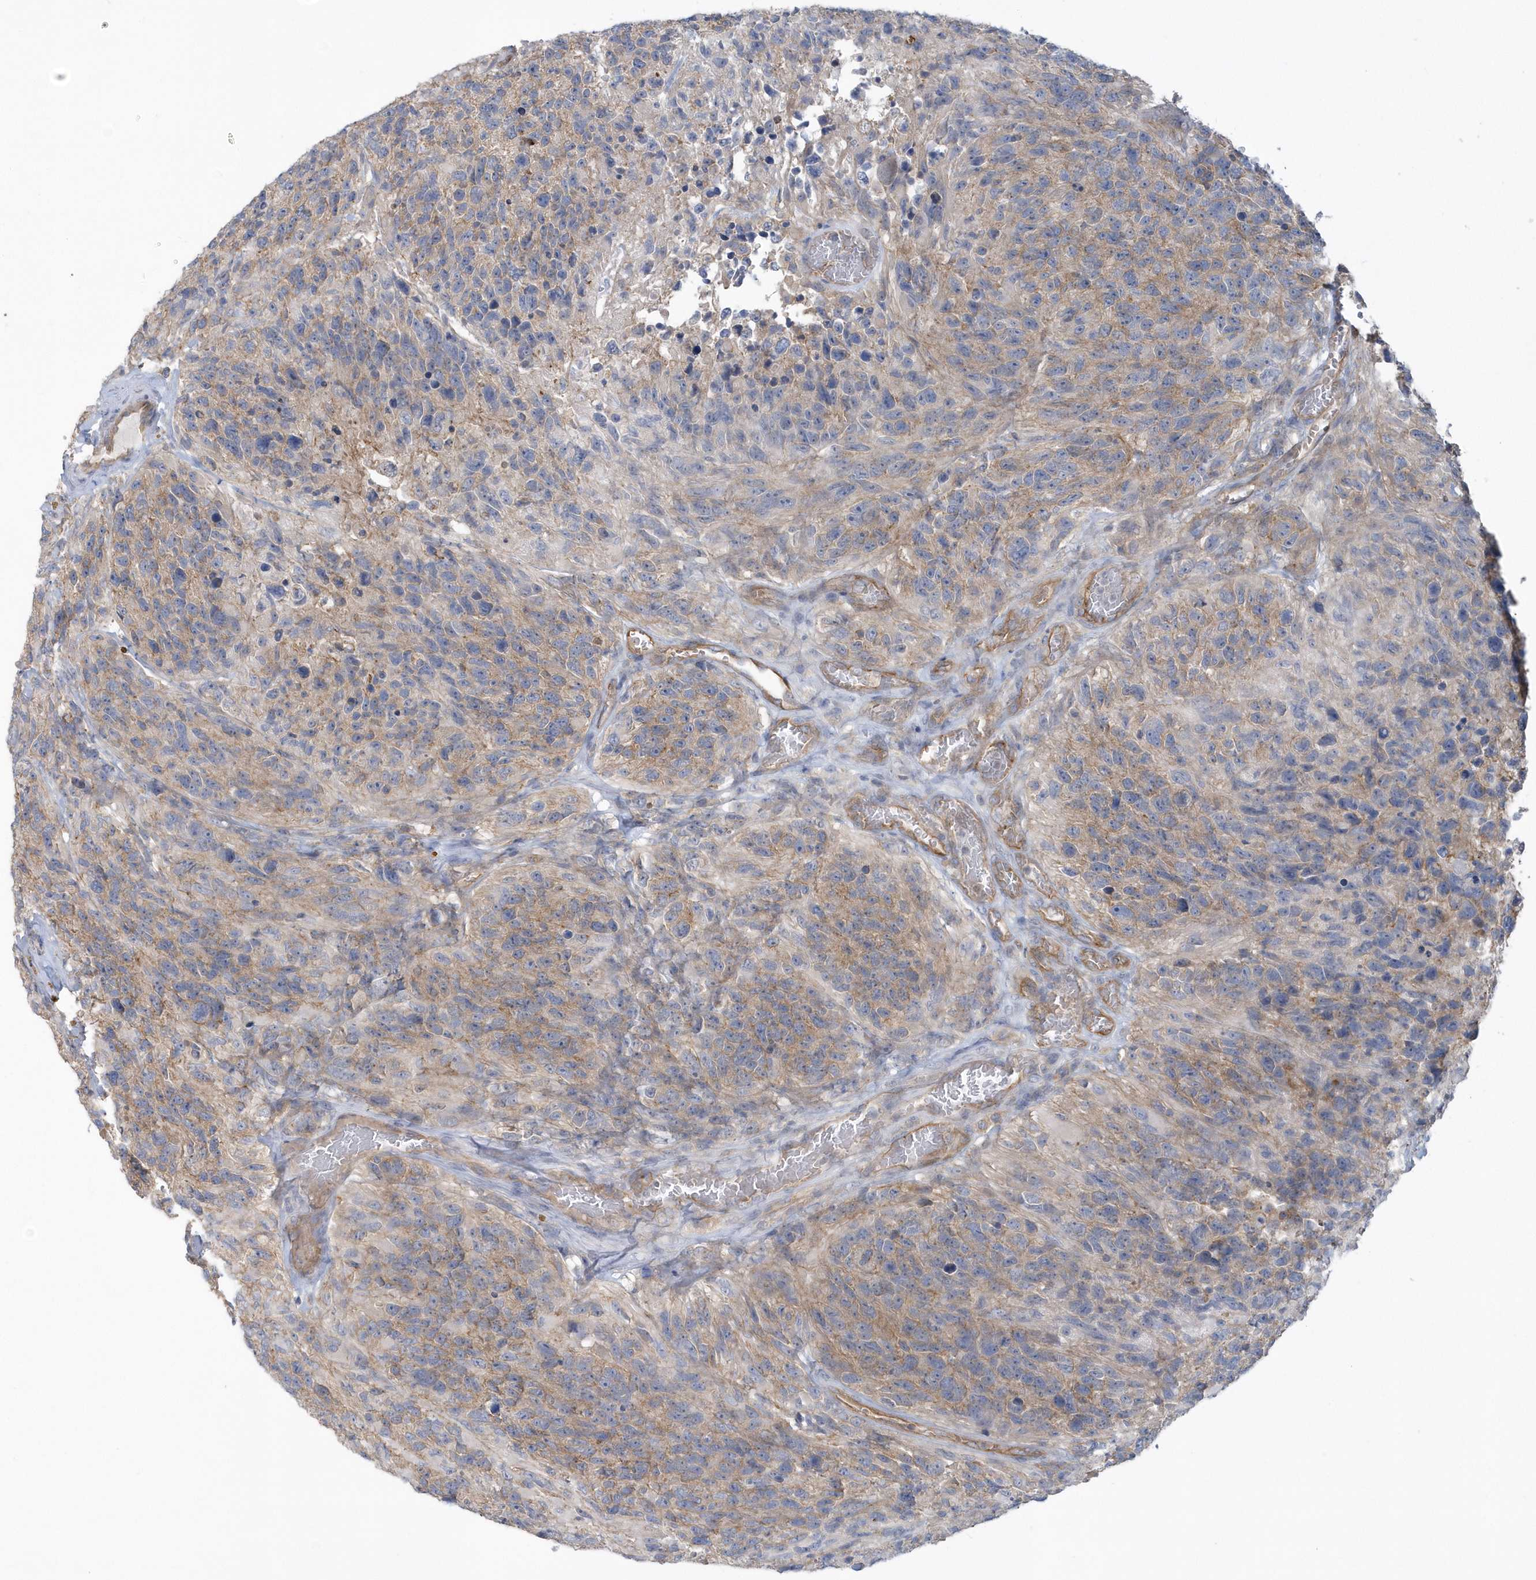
{"staining": {"intensity": "weak", "quantity": "25%-75%", "location": "cytoplasmic/membranous"}, "tissue": "glioma", "cell_type": "Tumor cells", "image_type": "cancer", "snomed": [{"axis": "morphology", "description": "Glioma, malignant, High grade"}, {"axis": "topography", "description": "Brain"}], "caption": "The micrograph exhibits a brown stain indicating the presence of a protein in the cytoplasmic/membranous of tumor cells in glioma. The staining is performed using DAB brown chromogen to label protein expression. The nuclei are counter-stained blue using hematoxylin.", "gene": "RAI14", "patient": {"sex": "male", "age": 69}}